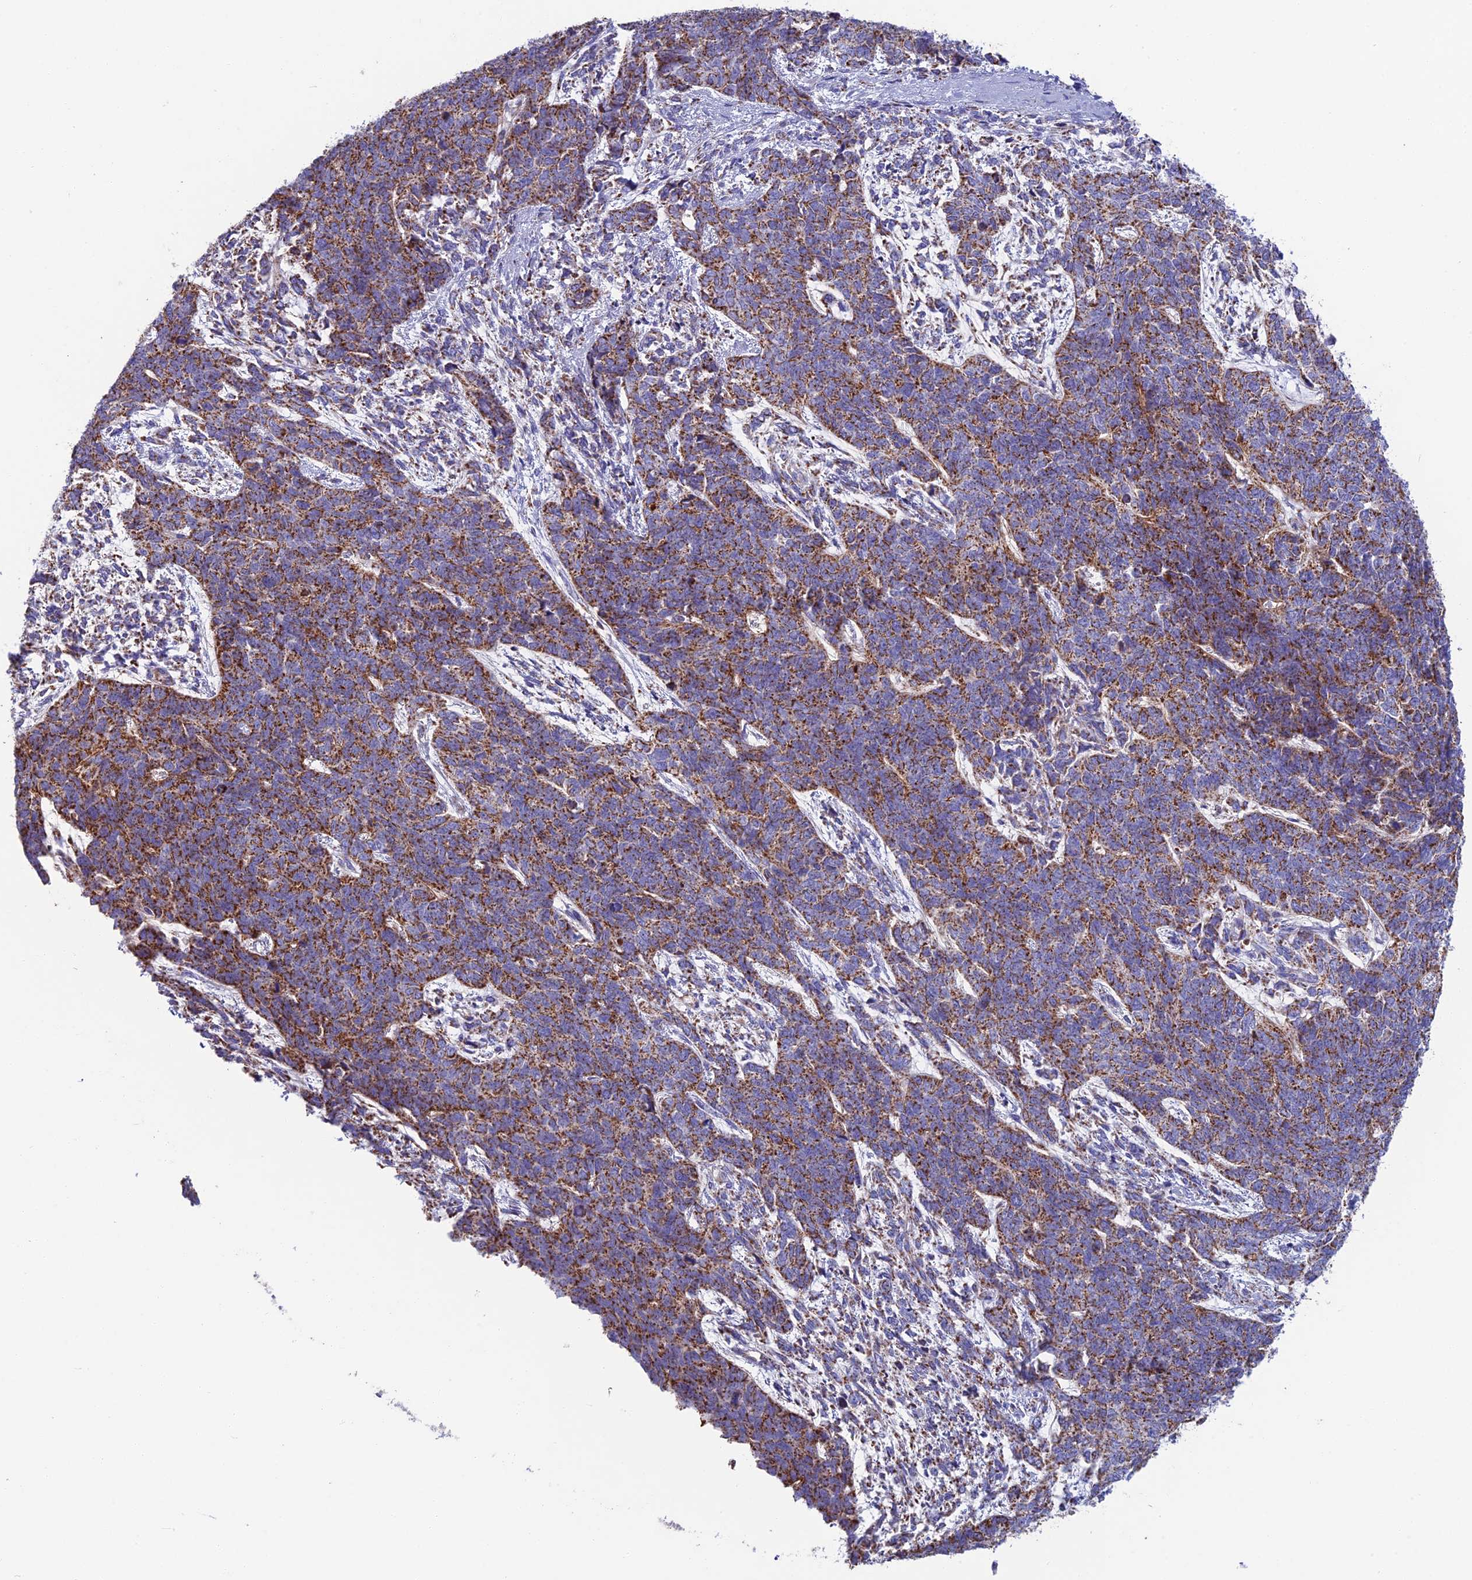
{"staining": {"intensity": "moderate", "quantity": ">75%", "location": "cytoplasmic/membranous"}, "tissue": "cervical cancer", "cell_type": "Tumor cells", "image_type": "cancer", "snomed": [{"axis": "morphology", "description": "Squamous cell carcinoma, NOS"}, {"axis": "topography", "description": "Cervix"}], "caption": "Tumor cells show medium levels of moderate cytoplasmic/membranous positivity in about >75% of cells in squamous cell carcinoma (cervical). The staining was performed using DAB (3,3'-diaminobenzidine), with brown indicating positive protein expression. Nuclei are stained blue with hematoxylin.", "gene": "CS", "patient": {"sex": "female", "age": 63}}